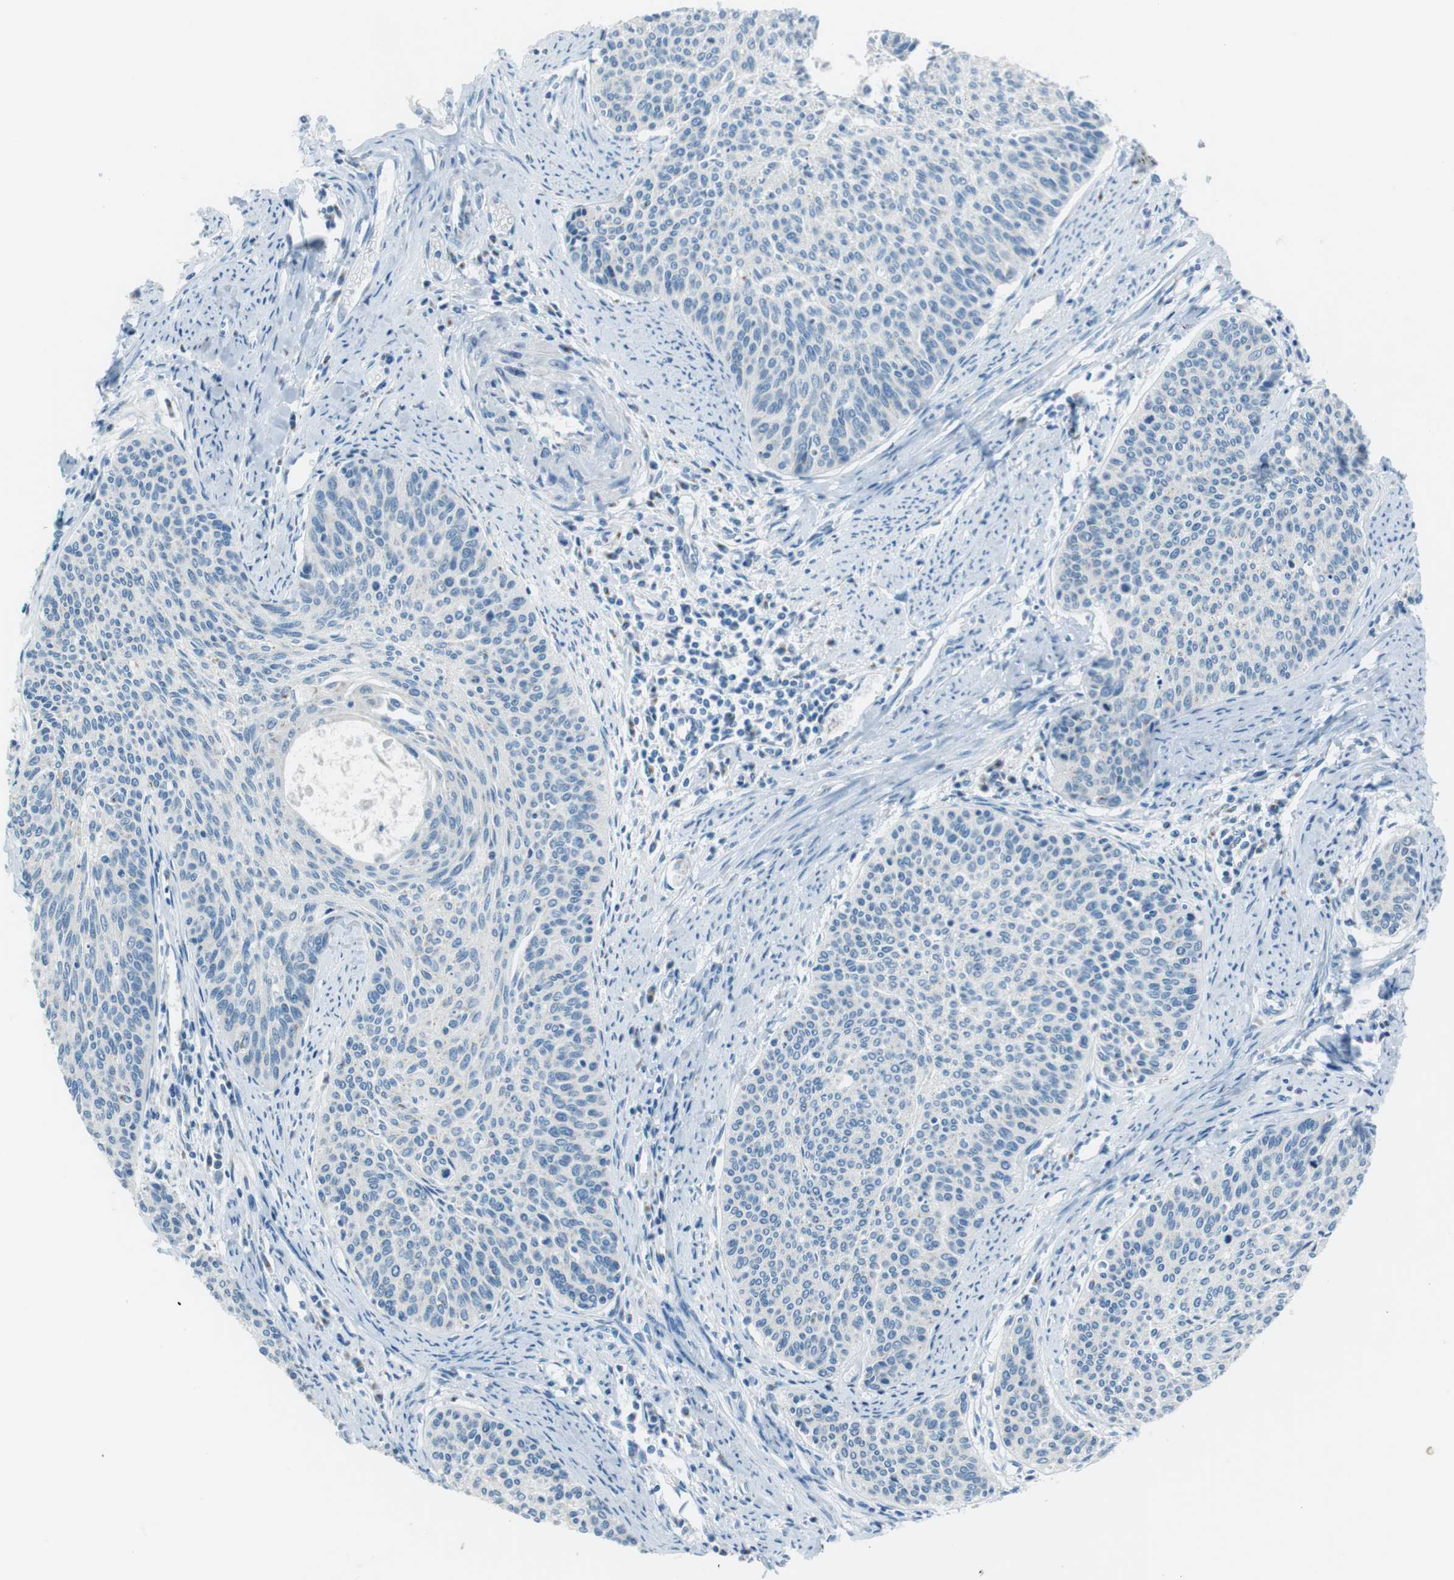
{"staining": {"intensity": "negative", "quantity": "none", "location": "none"}, "tissue": "cervical cancer", "cell_type": "Tumor cells", "image_type": "cancer", "snomed": [{"axis": "morphology", "description": "Squamous cell carcinoma, NOS"}, {"axis": "topography", "description": "Cervix"}], "caption": "Immunohistochemistry of human squamous cell carcinoma (cervical) shows no staining in tumor cells.", "gene": "TXNDC15", "patient": {"sex": "female", "age": 55}}